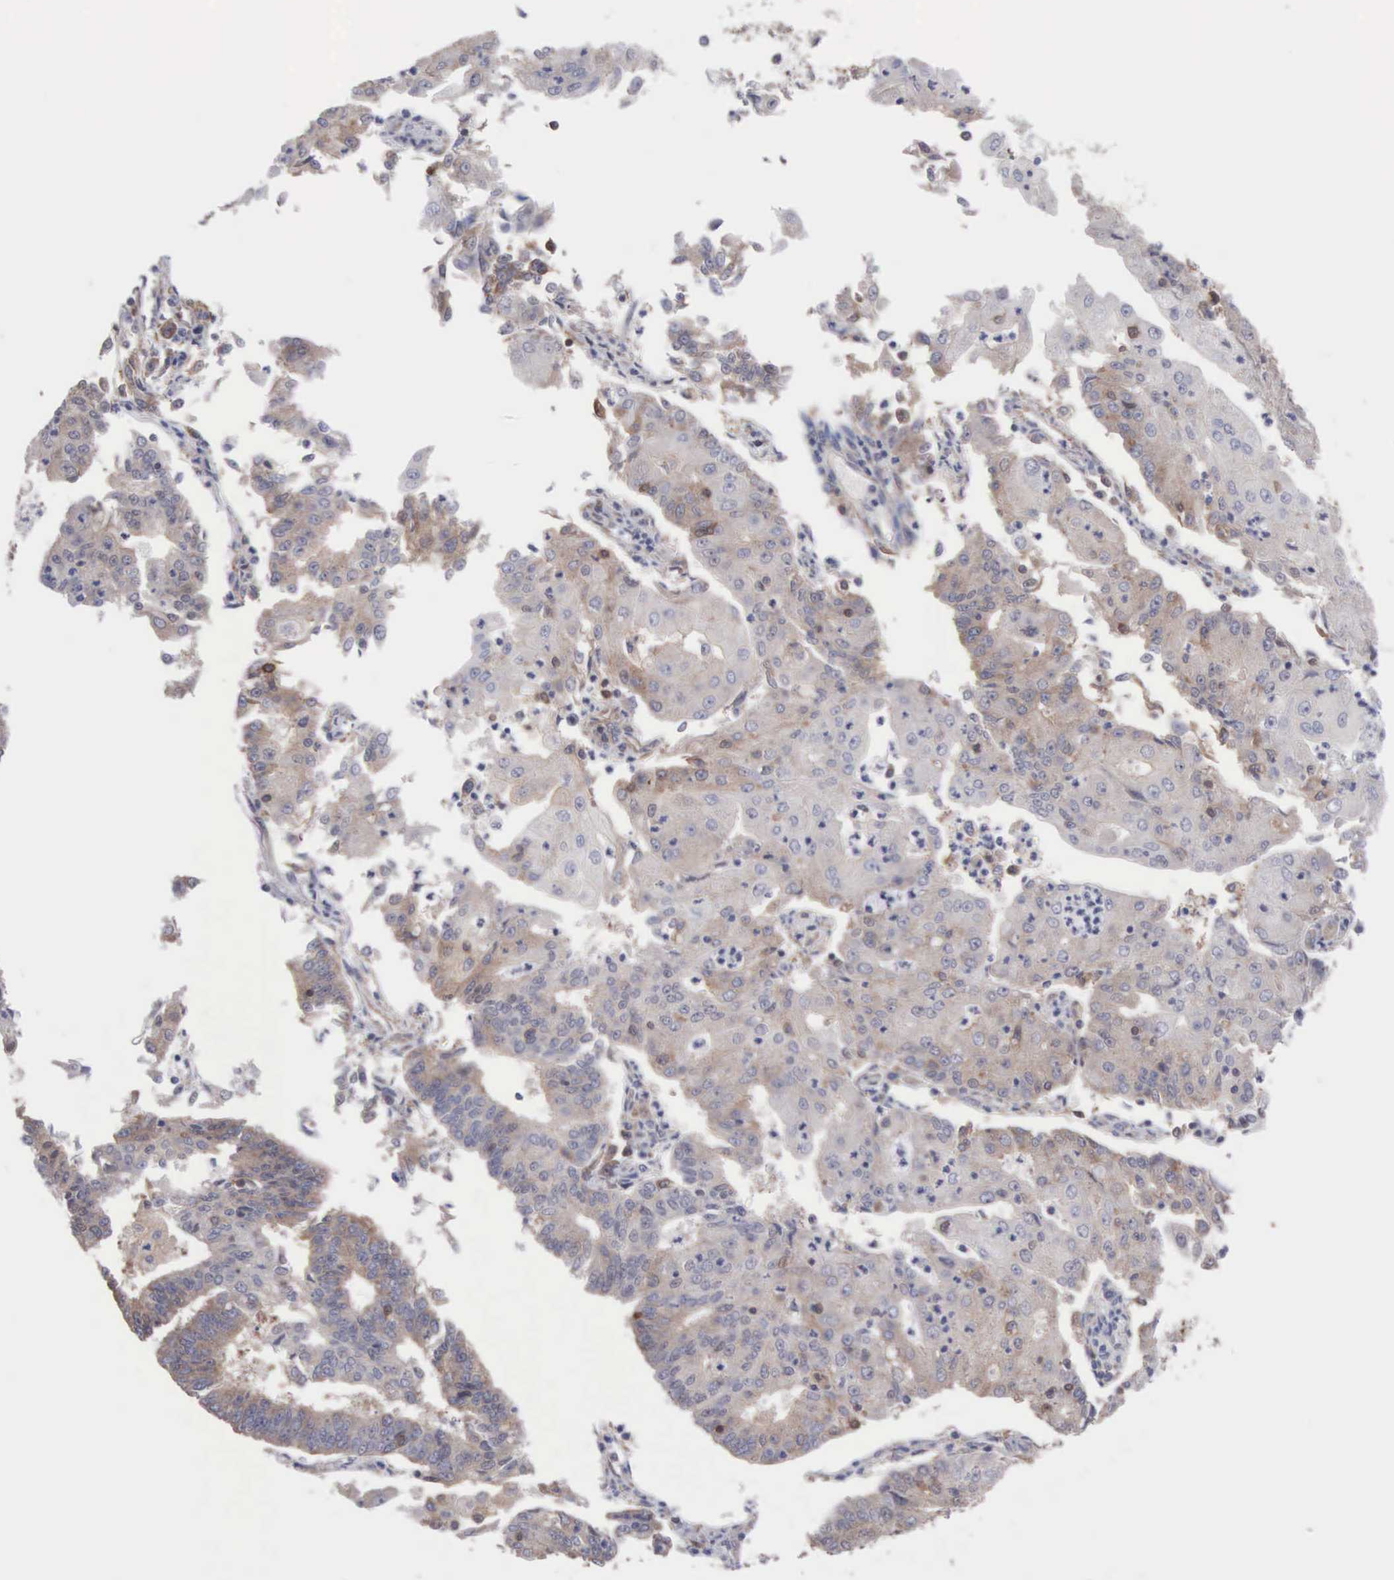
{"staining": {"intensity": "moderate", "quantity": "25%-75%", "location": "cytoplasmic/membranous"}, "tissue": "endometrial cancer", "cell_type": "Tumor cells", "image_type": "cancer", "snomed": [{"axis": "morphology", "description": "Adenocarcinoma, NOS"}, {"axis": "topography", "description": "Endometrium"}], "caption": "Moderate cytoplasmic/membranous expression is identified in about 25%-75% of tumor cells in endometrial cancer.", "gene": "MTHFD1", "patient": {"sex": "female", "age": 56}}